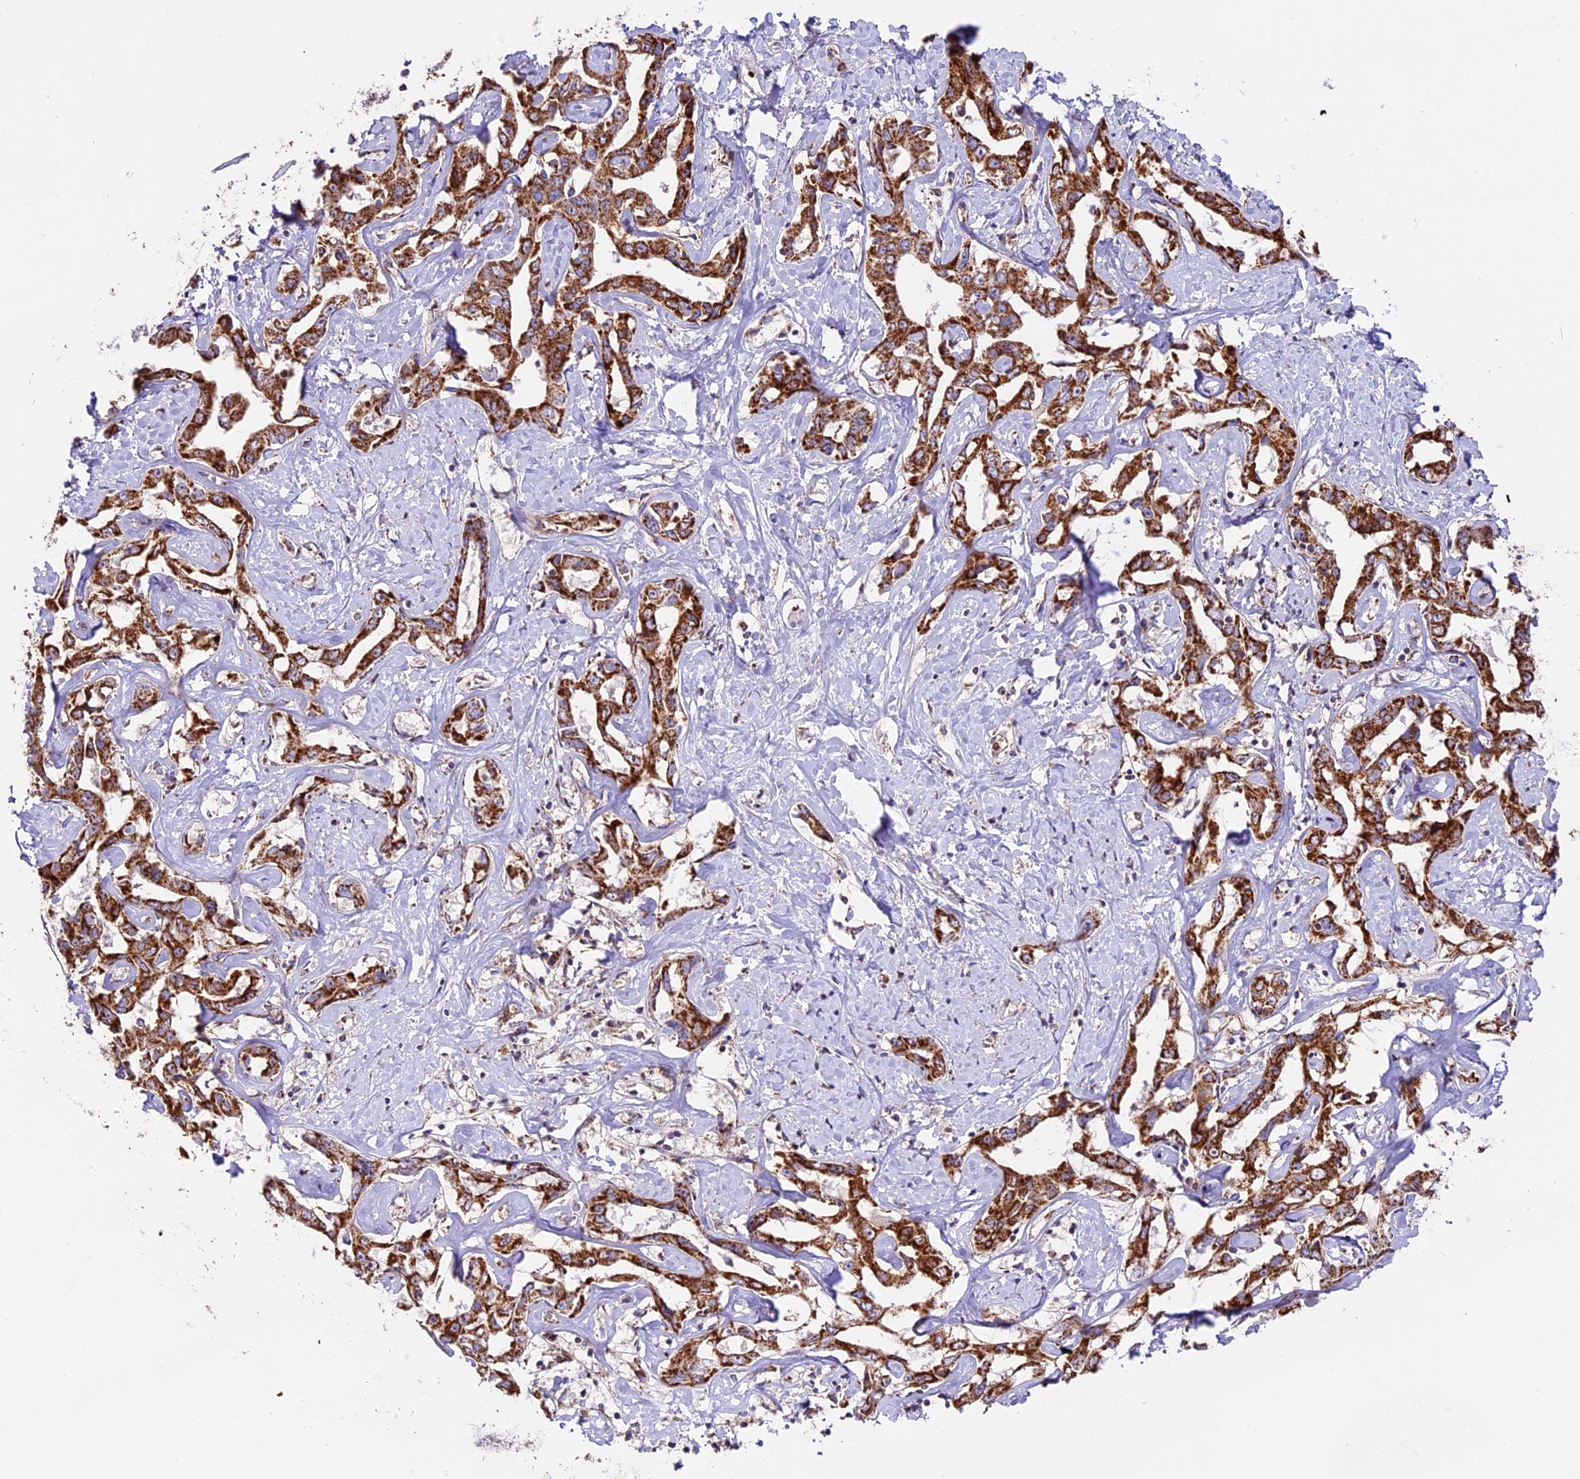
{"staining": {"intensity": "strong", "quantity": ">75%", "location": "cytoplasmic/membranous"}, "tissue": "liver cancer", "cell_type": "Tumor cells", "image_type": "cancer", "snomed": [{"axis": "morphology", "description": "Cholangiocarcinoma"}, {"axis": "topography", "description": "Liver"}], "caption": "Immunohistochemistry photomicrograph of liver cancer stained for a protein (brown), which demonstrates high levels of strong cytoplasmic/membranous expression in about >75% of tumor cells.", "gene": "NDUFA8", "patient": {"sex": "male", "age": 59}}